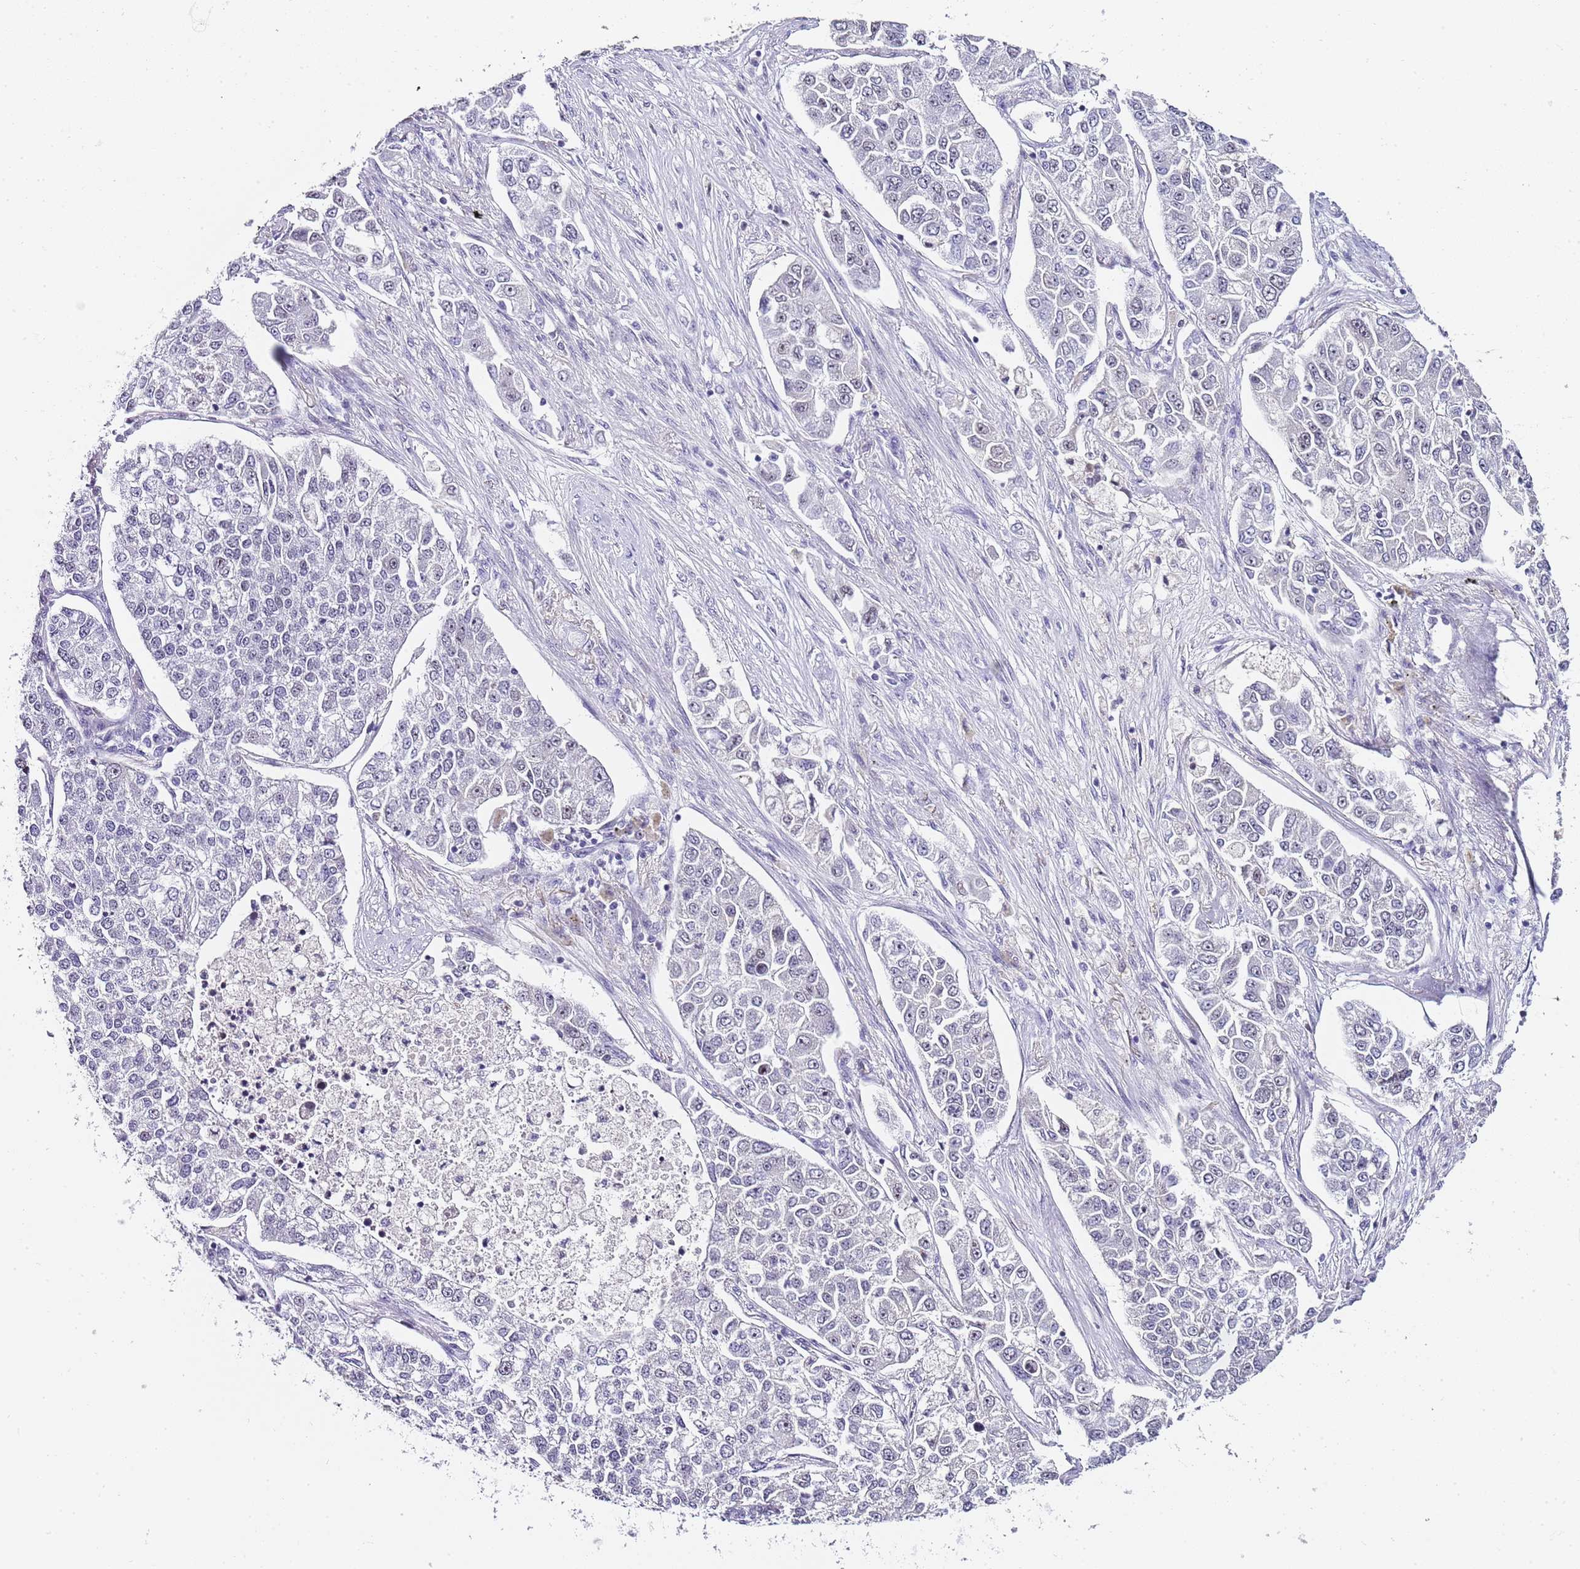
{"staining": {"intensity": "negative", "quantity": "none", "location": "none"}, "tissue": "lung cancer", "cell_type": "Tumor cells", "image_type": "cancer", "snomed": [{"axis": "morphology", "description": "Adenocarcinoma, NOS"}, {"axis": "topography", "description": "Lung"}], "caption": "IHC of lung cancer (adenocarcinoma) shows no positivity in tumor cells. (Stains: DAB (3,3'-diaminobenzidine) IHC with hematoxylin counter stain, Microscopy: brightfield microscopy at high magnification).", "gene": "NOP56", "patient": {"sex": "male", "age": 49}}